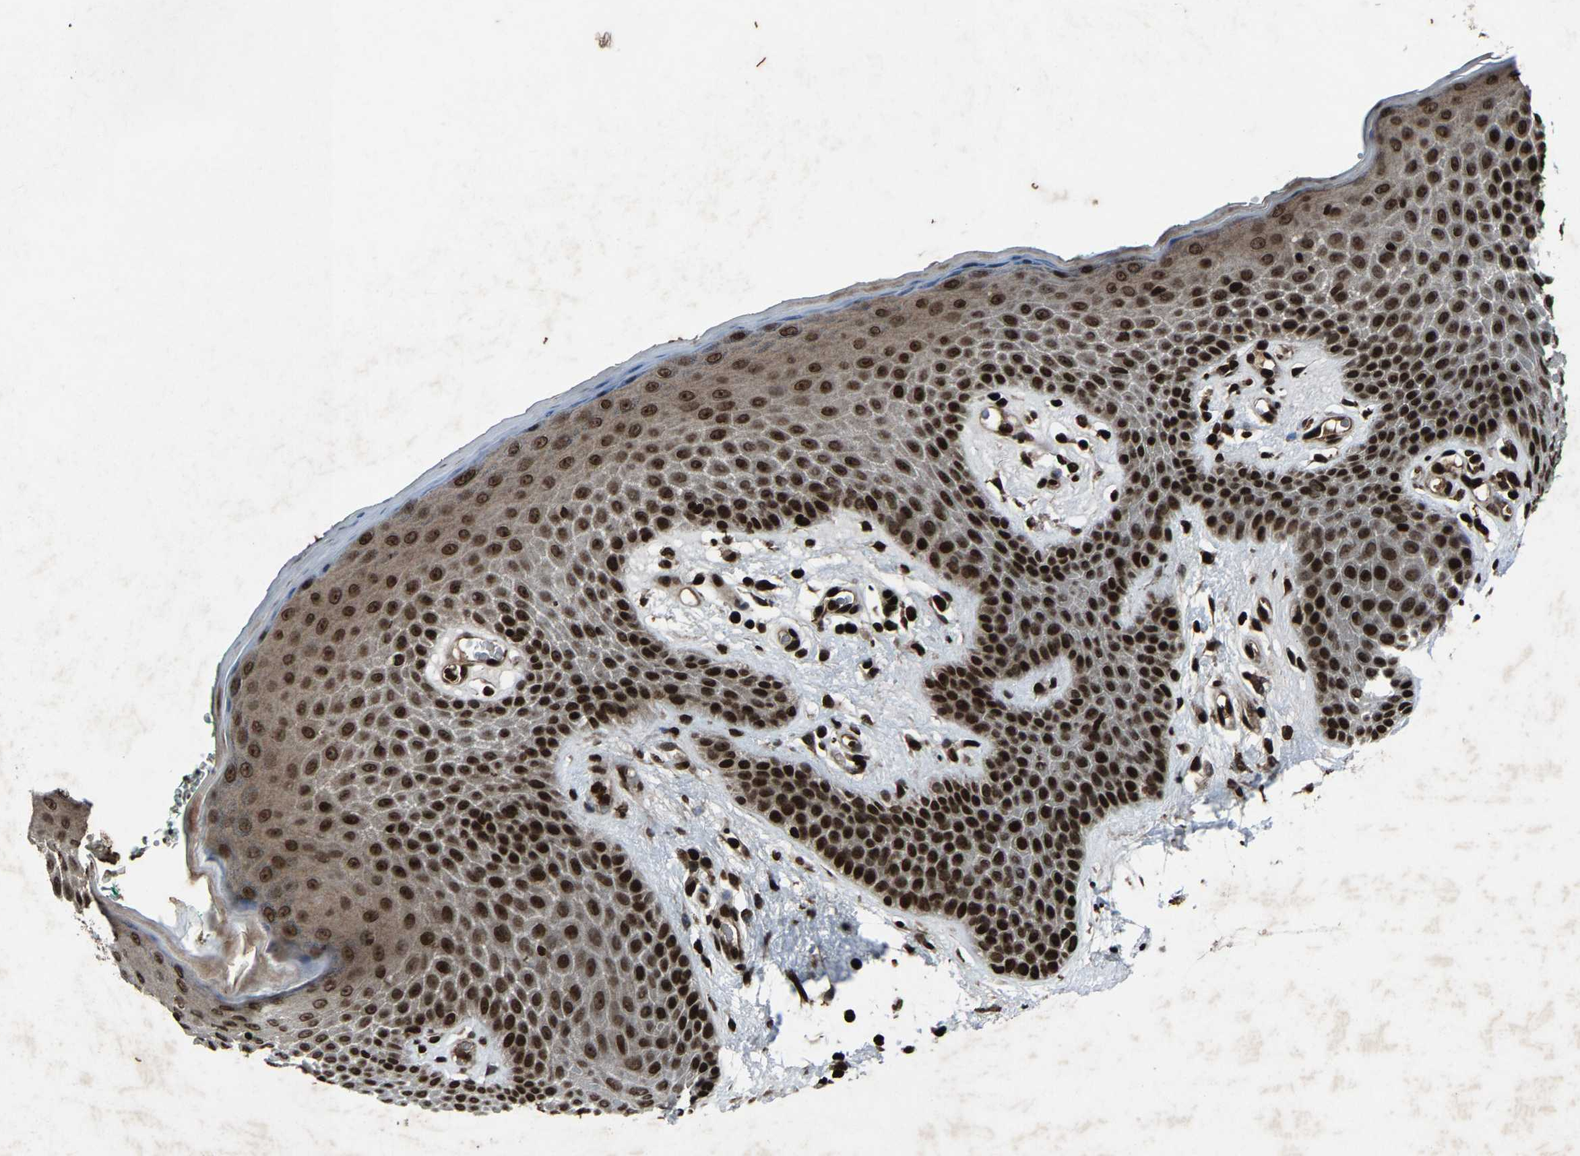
{"staining": {"intensity": "strong", "quantity": ">75%", "location": "nuclear"}, "tissue": "skin", "cell_type": "Epidermal cells", "image_type": "normal", "snomed": [{"axis": "morphology", "description": "Normal tissue, NOS"}, {"axis": "topography", "description": "Anal"}], "caption": "High-magnification brightfield microscopy of normal skin stained with DAB (brown) and counterstained with hematoxylin (blue). epidermal cells exhibit strong nuclear expression is seen in approximately>75% of cells.", "gene": "H4C1", "patient": {"sex": "male", "age": 74}}